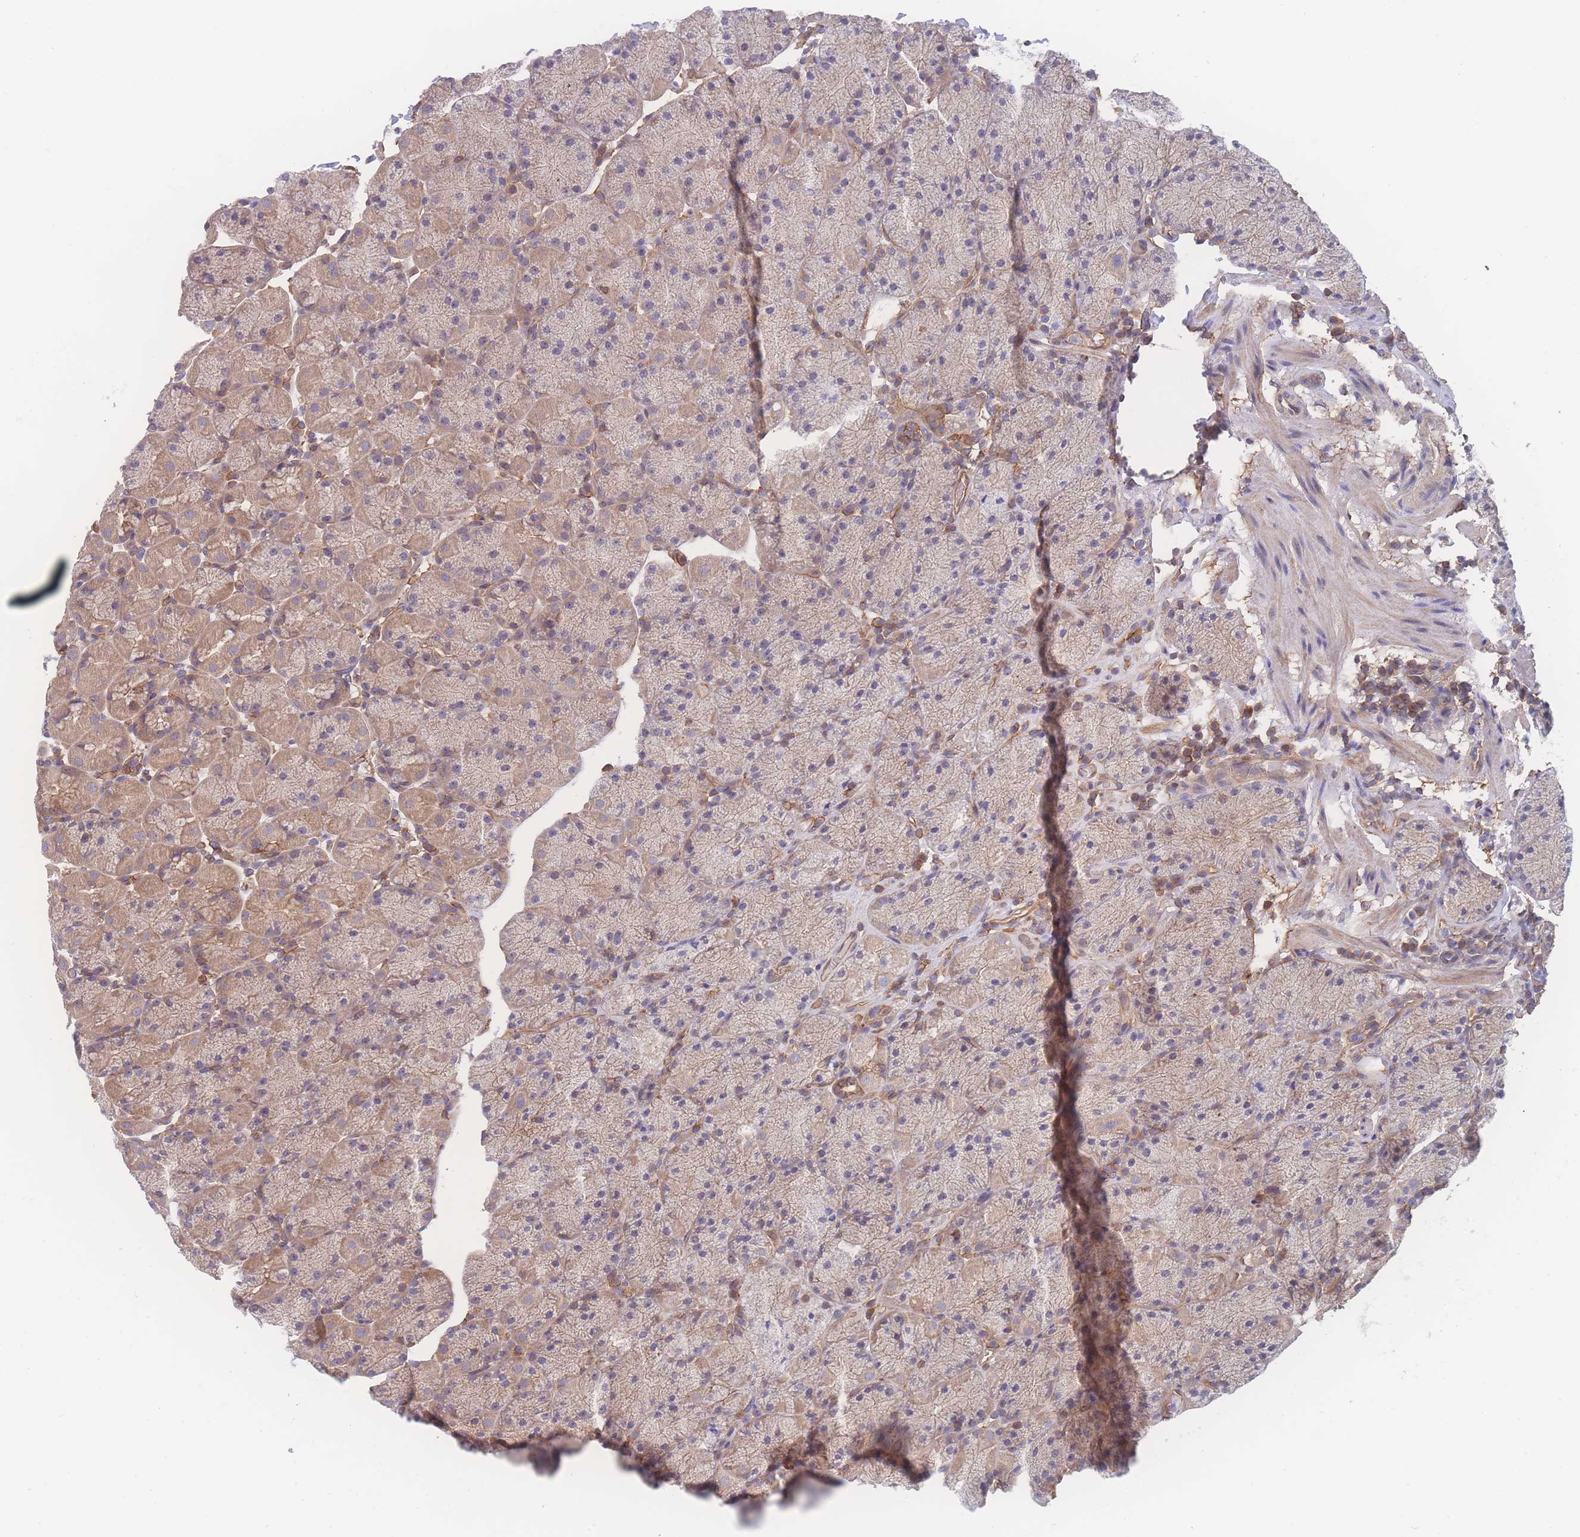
{"staining": {"intensity": "moderate", "quantity": "25%-75%", "location": "cytoplasmic/membranous"}, "tissue": "stomach", "cell_type": "Glandular cells", "image_type": "normal", "snomed": [{"axis": "morphology", "description": "Normal tissue, NOS"}, {"axis": "topography", "description": "Stomach, upper"}, {"axis": "topography", "description": "Stomach, lower"}], "caption": "A medium amount of moderate cytoplasmic/membranous positivity is seen in about 25%-75% of glandular cells in normal stomach.", "gene": "CFAP97", "patient": {"sex": "male", "age": 67}}